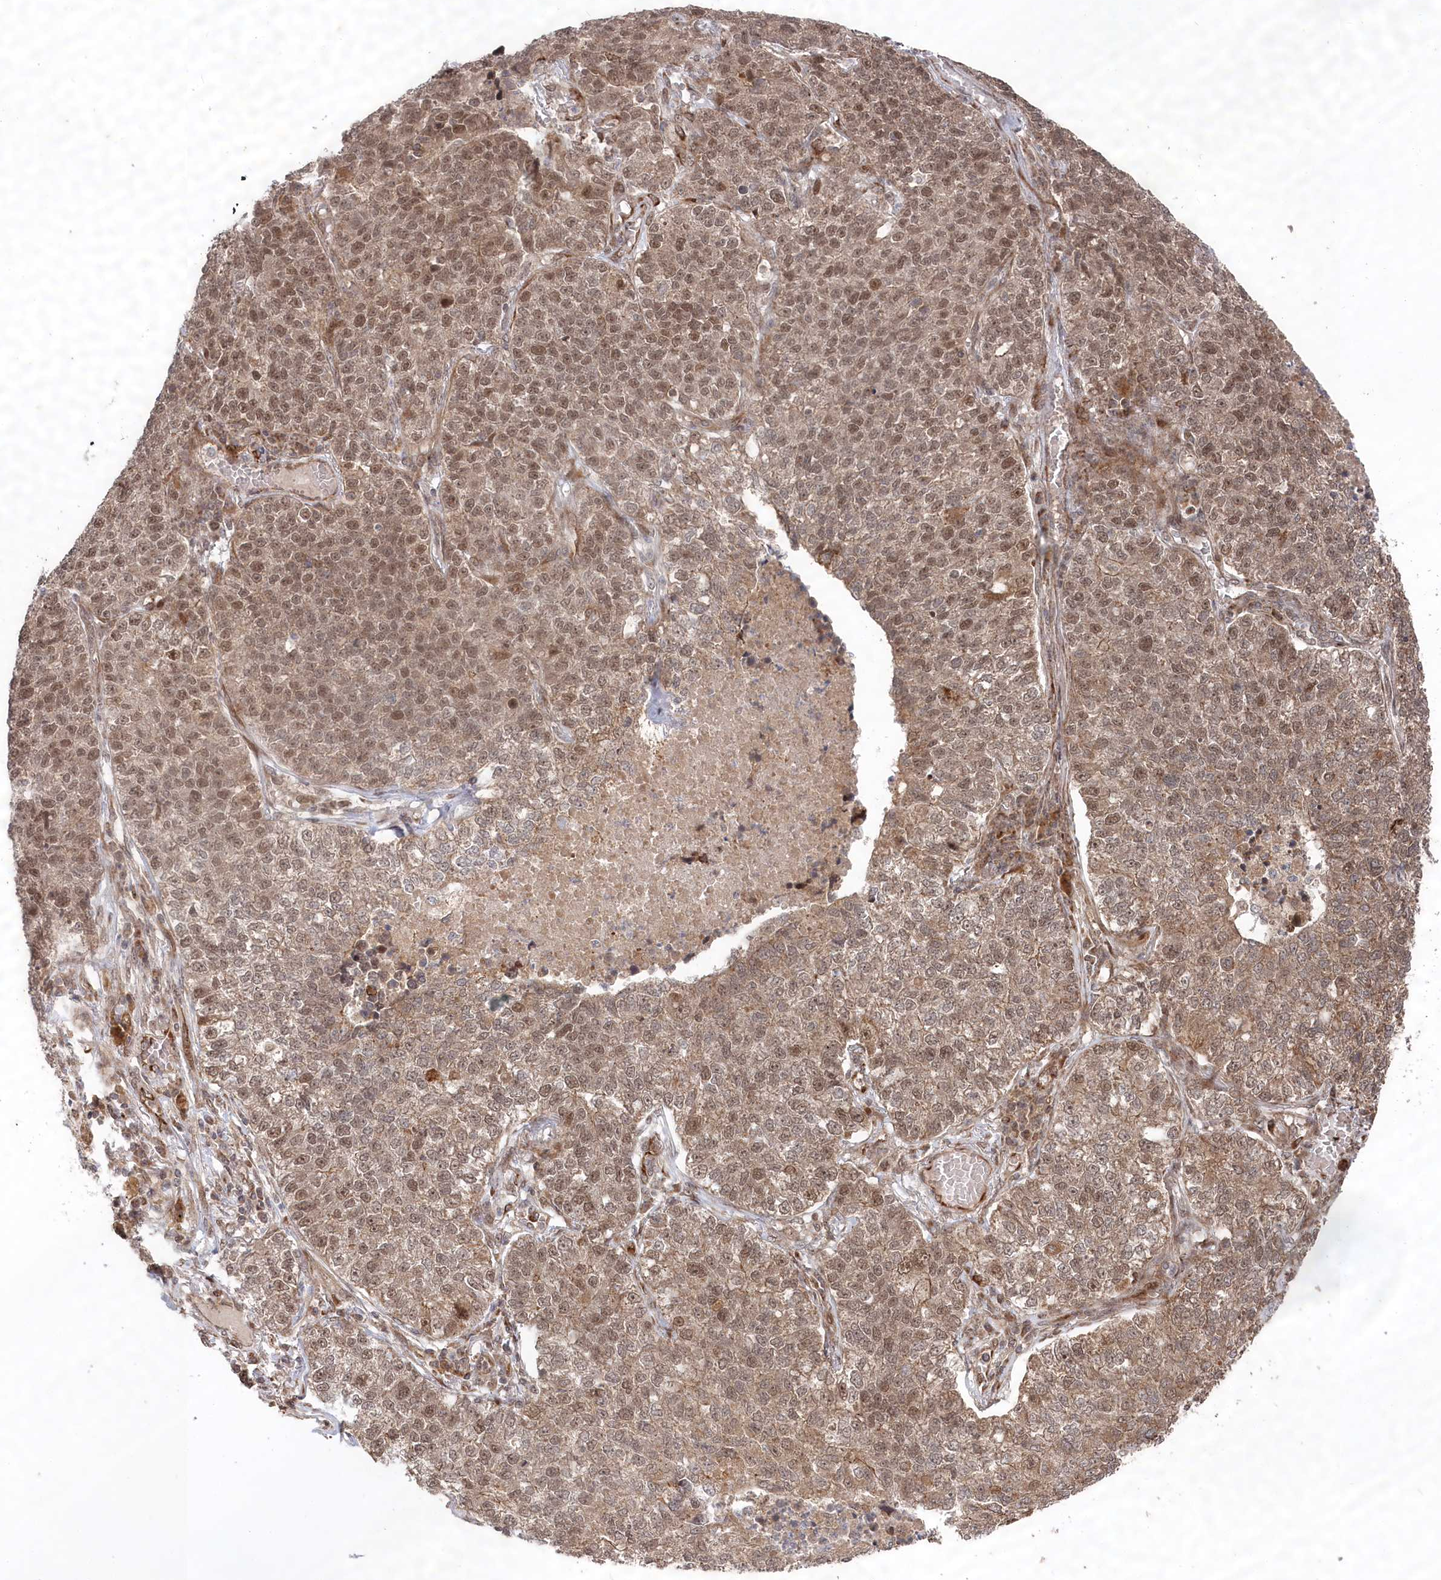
{"staining": {"intensity": "moderate", "quantity": ">75%", "location": "cytoplasmic/membranous,nuclear"}, "tissue": "lung cancer", "cell_type": "Tumor cells", "image_type": "cancer", "snomed": [{"axis": "morphology", "description": "Adenocarcinoma, NOS"}, {"axis": "topography", "description": "Lung"}], "caption": "Adenocarcinoma (lung) stained with IHC shows moderate cytoplasmic/membranous and nuclear positivity in about >75% of tumor cells. (Brightfield microscopy of DAB IHC at high magnification).", "gene": "POLR3A", "patient": {"sex": "male", "age": 49}}